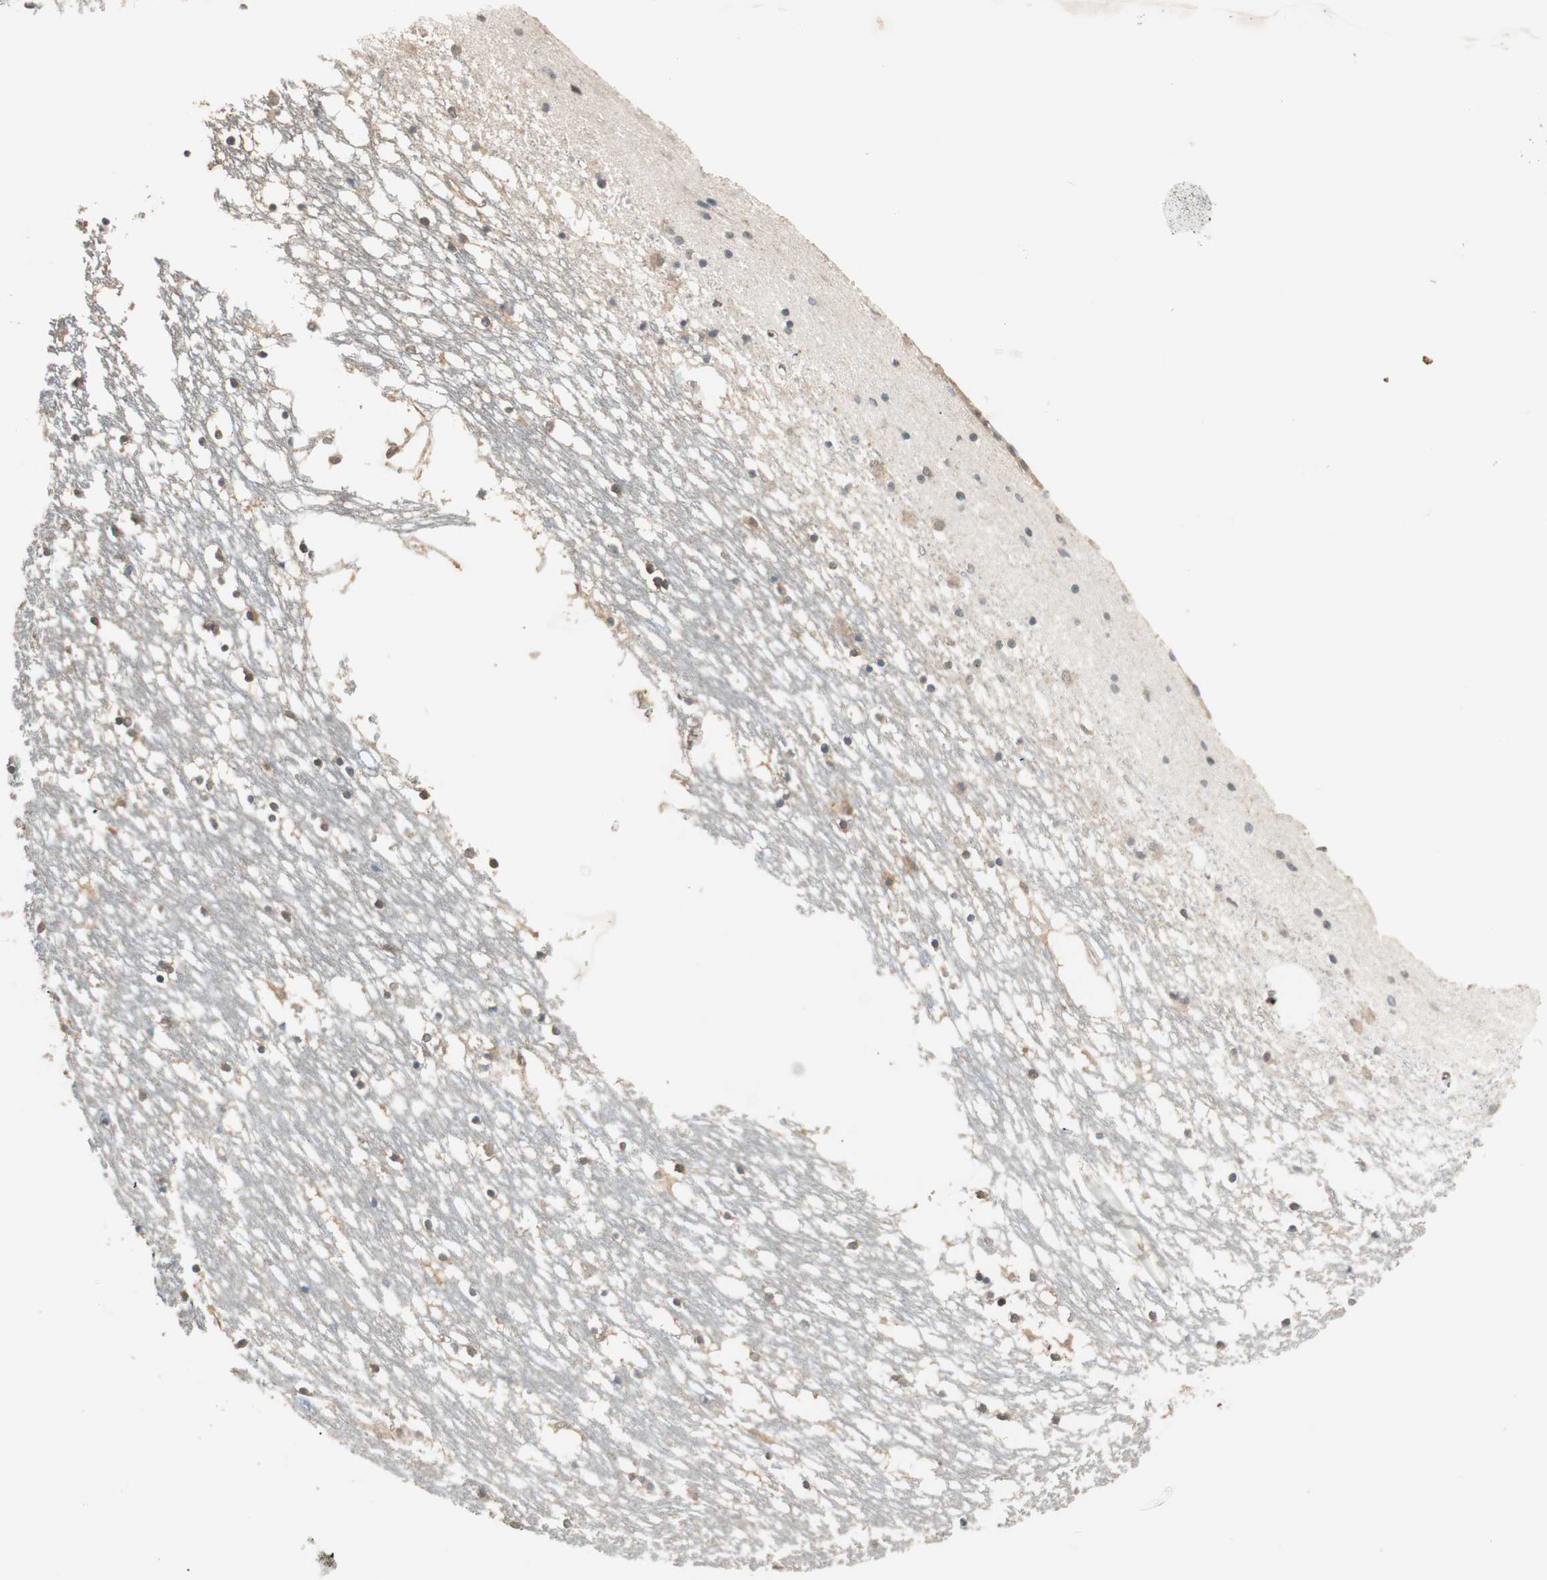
{"staining": {"intensity": "moderate", "quantity": "25%-75%", "location": "cytoplasmic/membranous"}, "tissue": "caudate", "cell_type": "Glial cells", "image_type": "normal", "snomed": [{"axis": "morphology", "description": "Normal tissue, NOS"}, {"axis": "topography", "description": "Lateral ventricle wall"}], "caption": "About 25%-75% of glial cells in normal caudate show moderate cytoplasmic/membranous protein staining as visualized by brown immunohistochemical staining.", "gene": "USP5", "patient": {"sex": "male", "age": 45}}